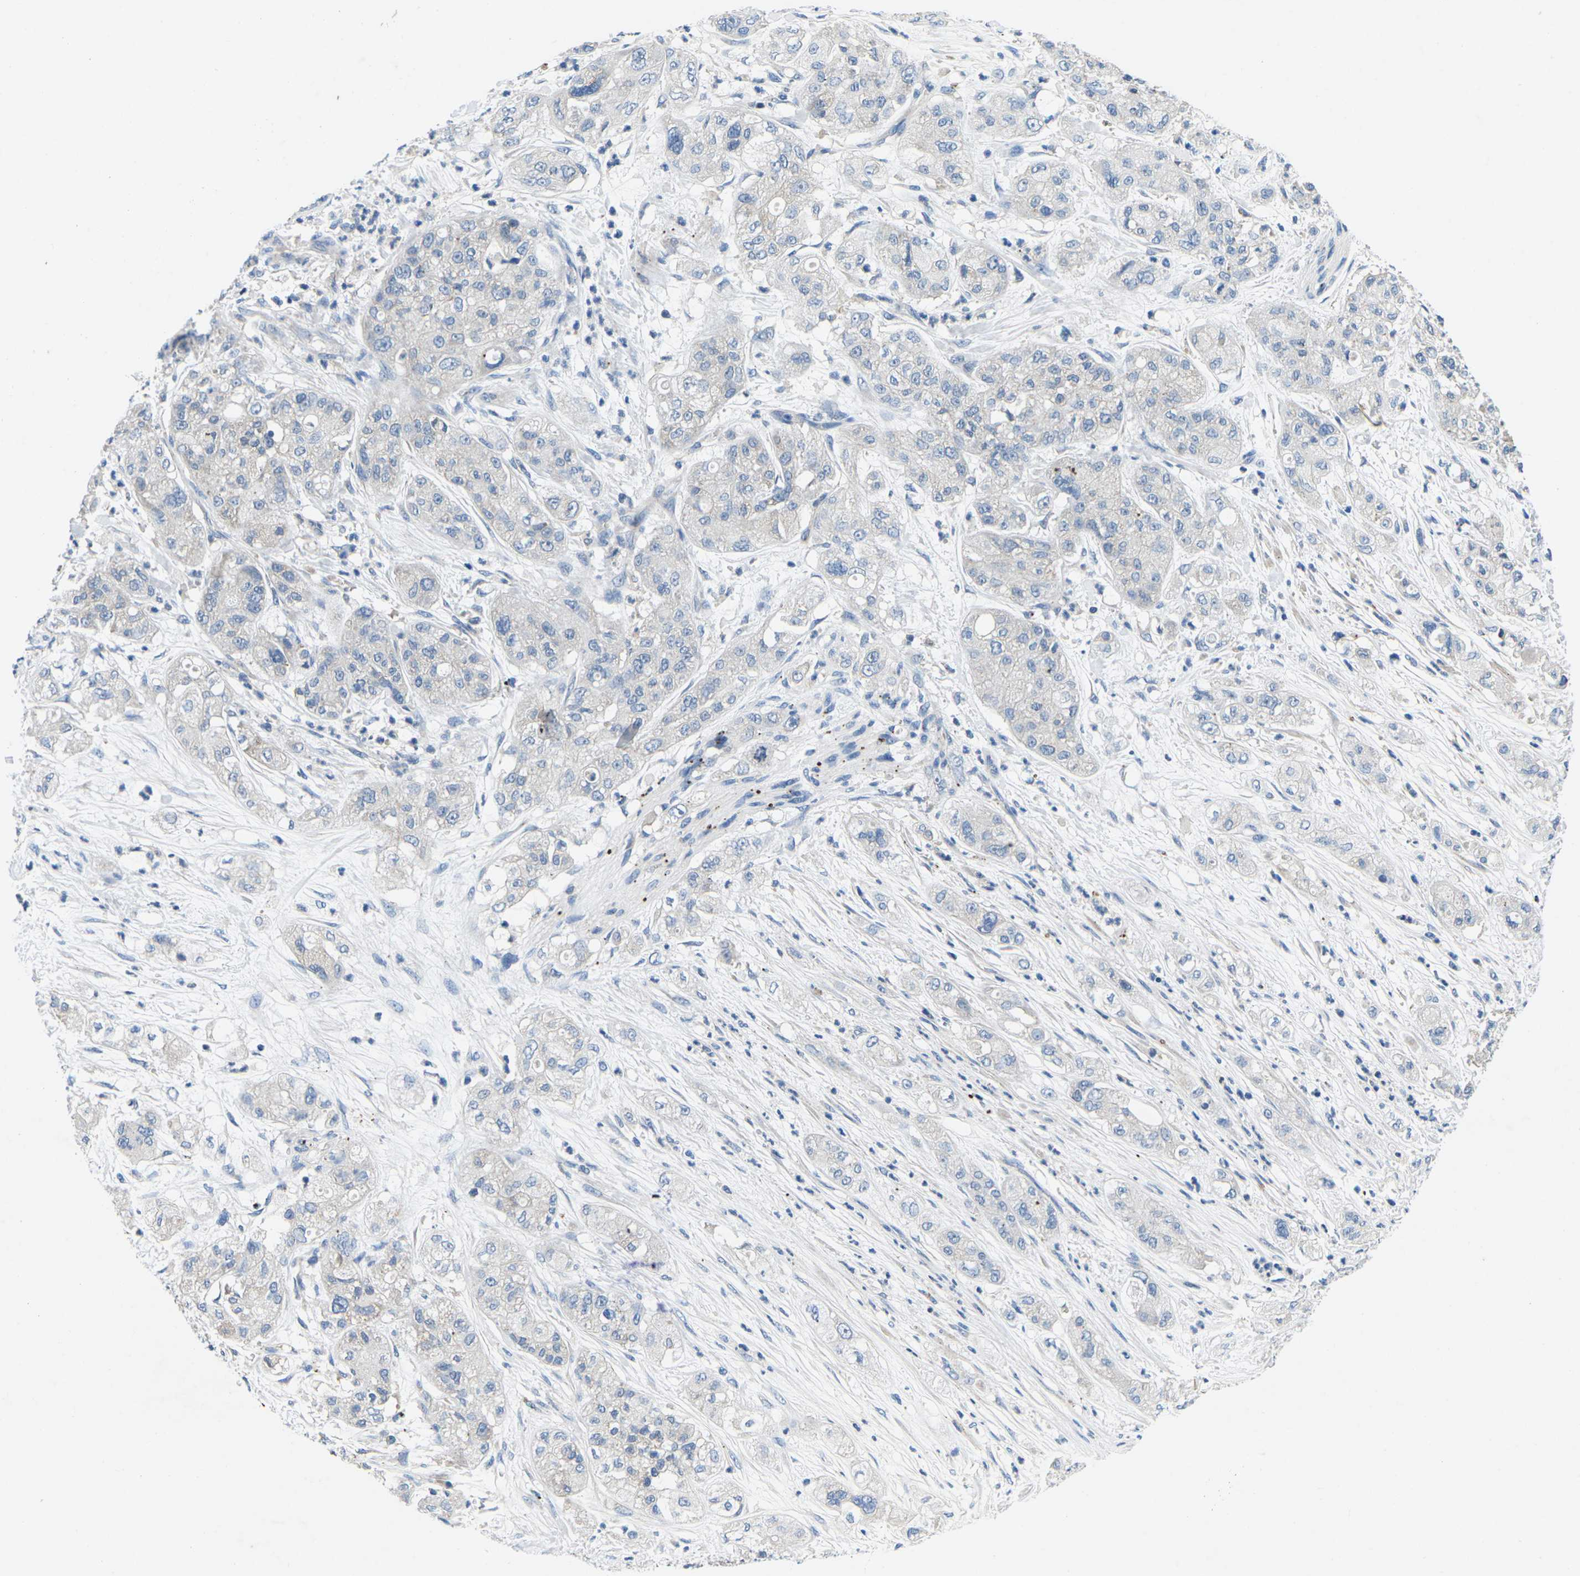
{"staining": {"intensity": "negative", "quantity": "none", "location": "none"}, "tissue": "pancreatic cancer", "cell_type": "Tumor cells", "image_type": "cancer", "snomed": [{"axis": "morphology", "description": "Adenocarcinoma, NOS"}, {"axis": "topography", "description": "Pancreas"}], "caption": "Pancreatic cancer stained for a protein using immunohistochemistry (IHC) demonstrates no expression tumor cells.", "gene": "PDCD6IP", "patient": {"sex": "female", "age": 78}}